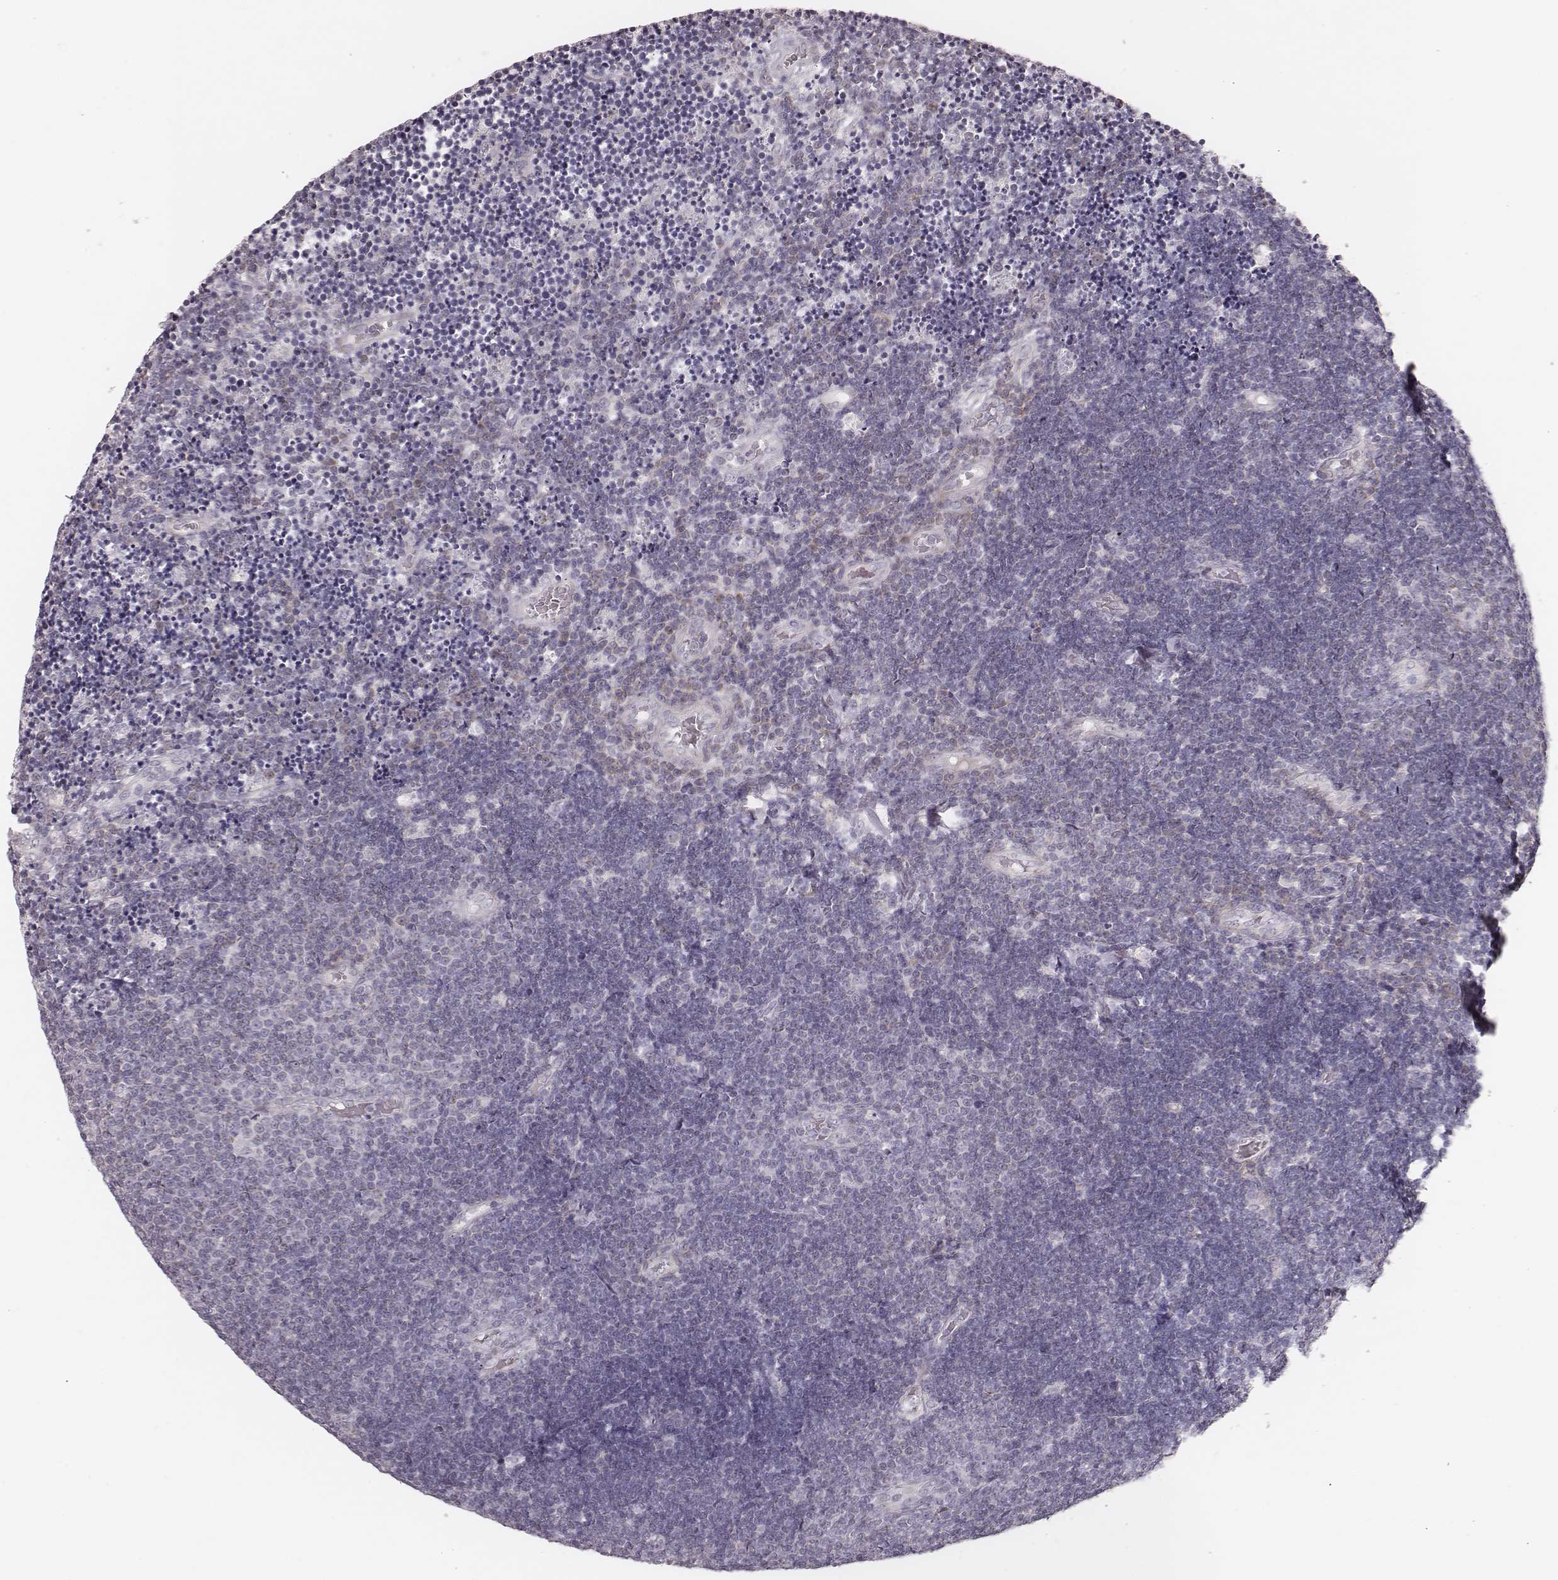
{"staining": {"intensity": "negative", "quantity": "none", "location": "none"}, "tissue": "lymphoma", "cell_type": "Tumor cells", "image_type": "cancer", "snomed": [{"axis": "morphology", "description": "Malignant lymphoma, non-Hodgkin's type, Low grade"}, {"axis": "topography", "description": "Brain"}], "caption": "The IHC micrograph has no significant staining in tumor cells of lymphoma tissue. (DAB immunohistochemistry, high magnification).", "gene": "KIF5C", "patient": {"sex": "female", "age": 66}}